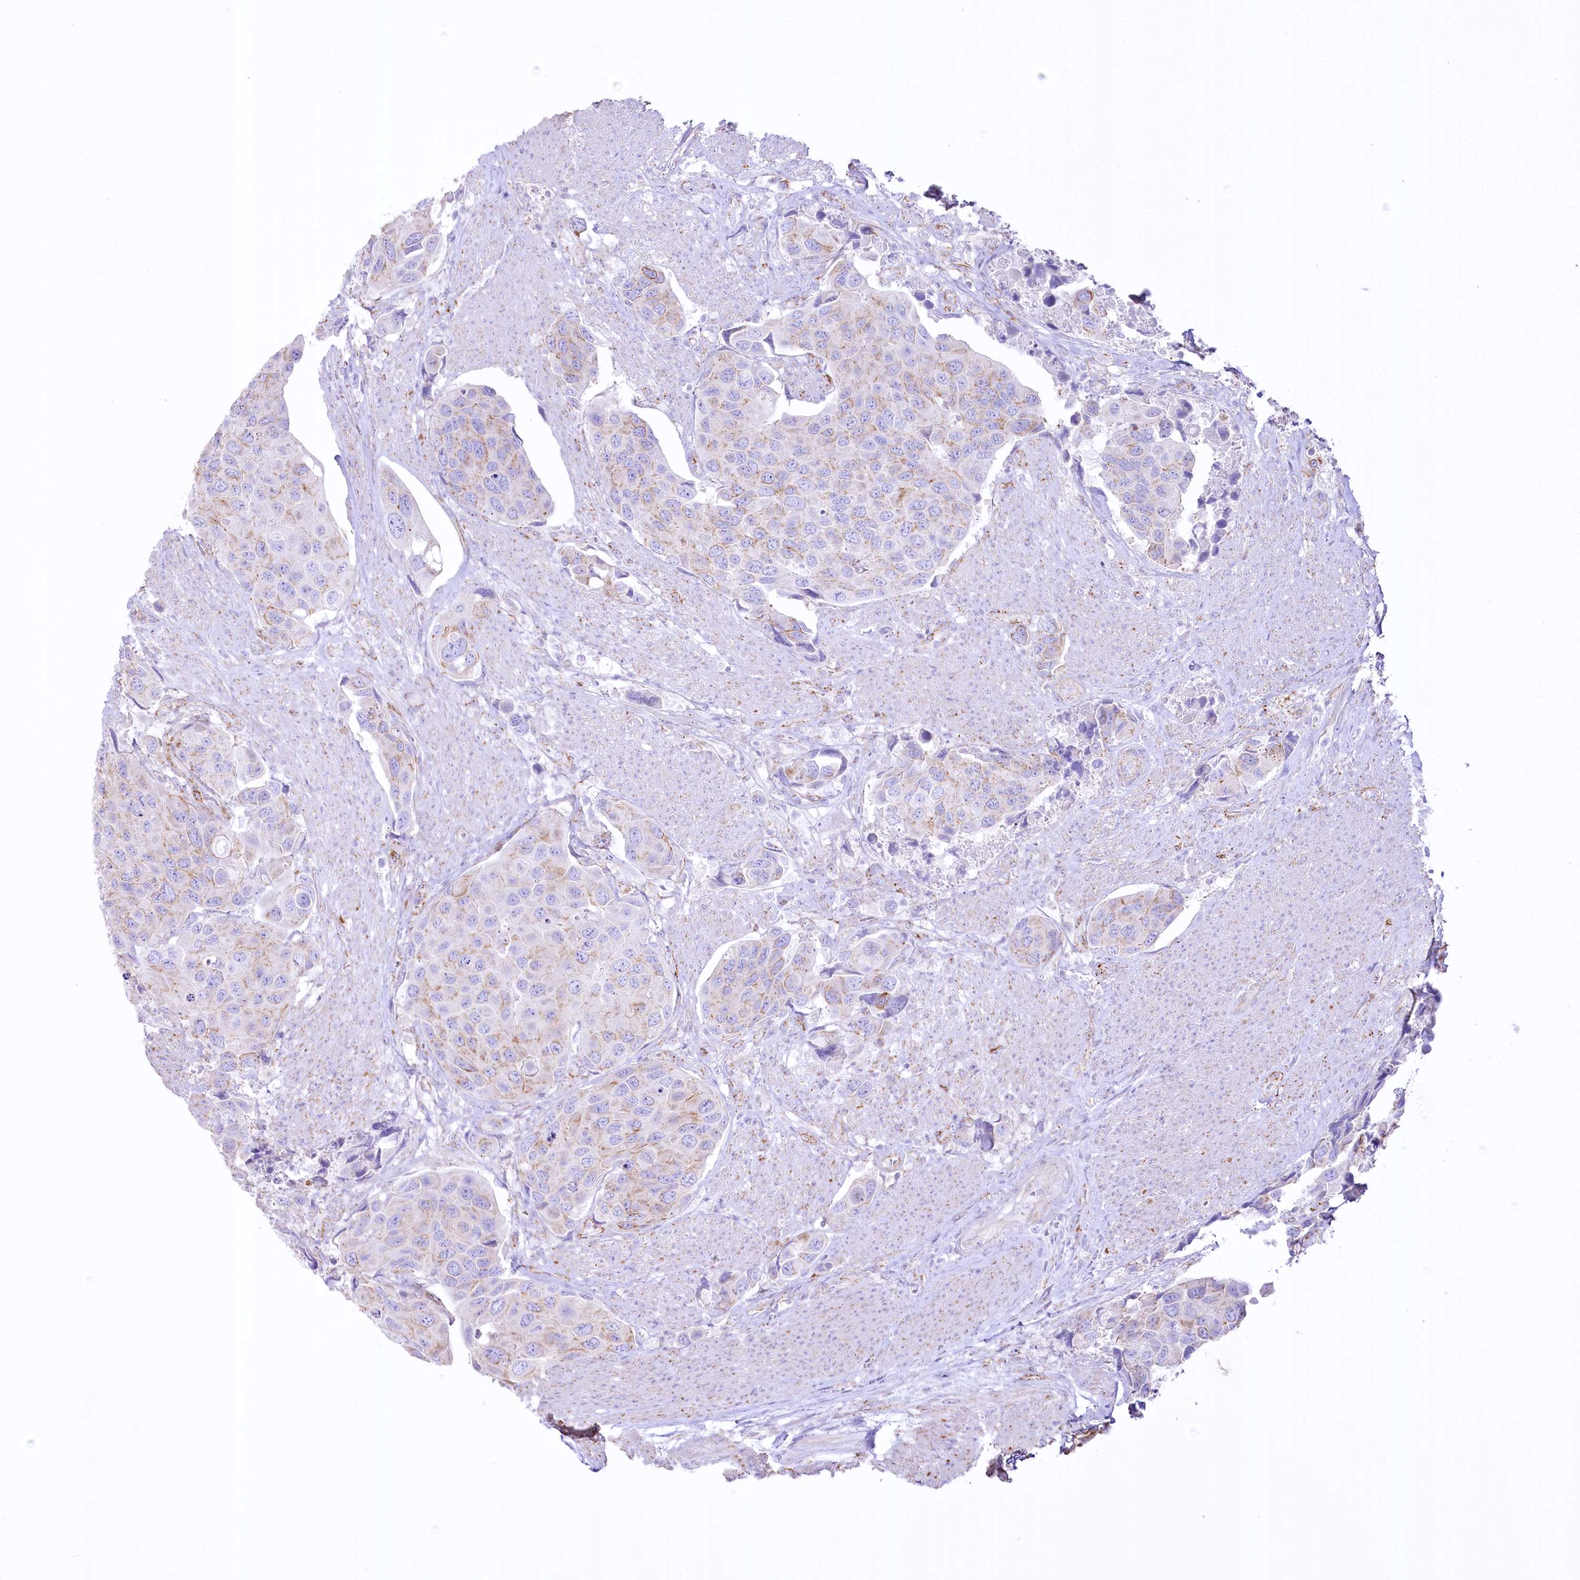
{"staining": {"intensity": "moderate", "quantity": "<25%", "location": "cytoplasmic/membranous"}, "tissue": "urothelial cancer", "cell_type": "Tumor cells", "image_type": "cancer", "snomed": [{"axis": "morphology", "description": "Urothelial carcinoma, High grade"}, {"axis": "topography", "description": "Urinary bladder"}], "caption": "IHC photomicrograph of neoplastic tissue: urothelial carcinoma (high-grade) stained using IHC demonstrates low levels of moderate protein expression localized specifically in the cytoplasmic/membranous of tumor cells, appearing as a cytoplasmic/membranous brown color.", "gene": "FAM216A", "patient": {"sex": "male", "age": 74}}